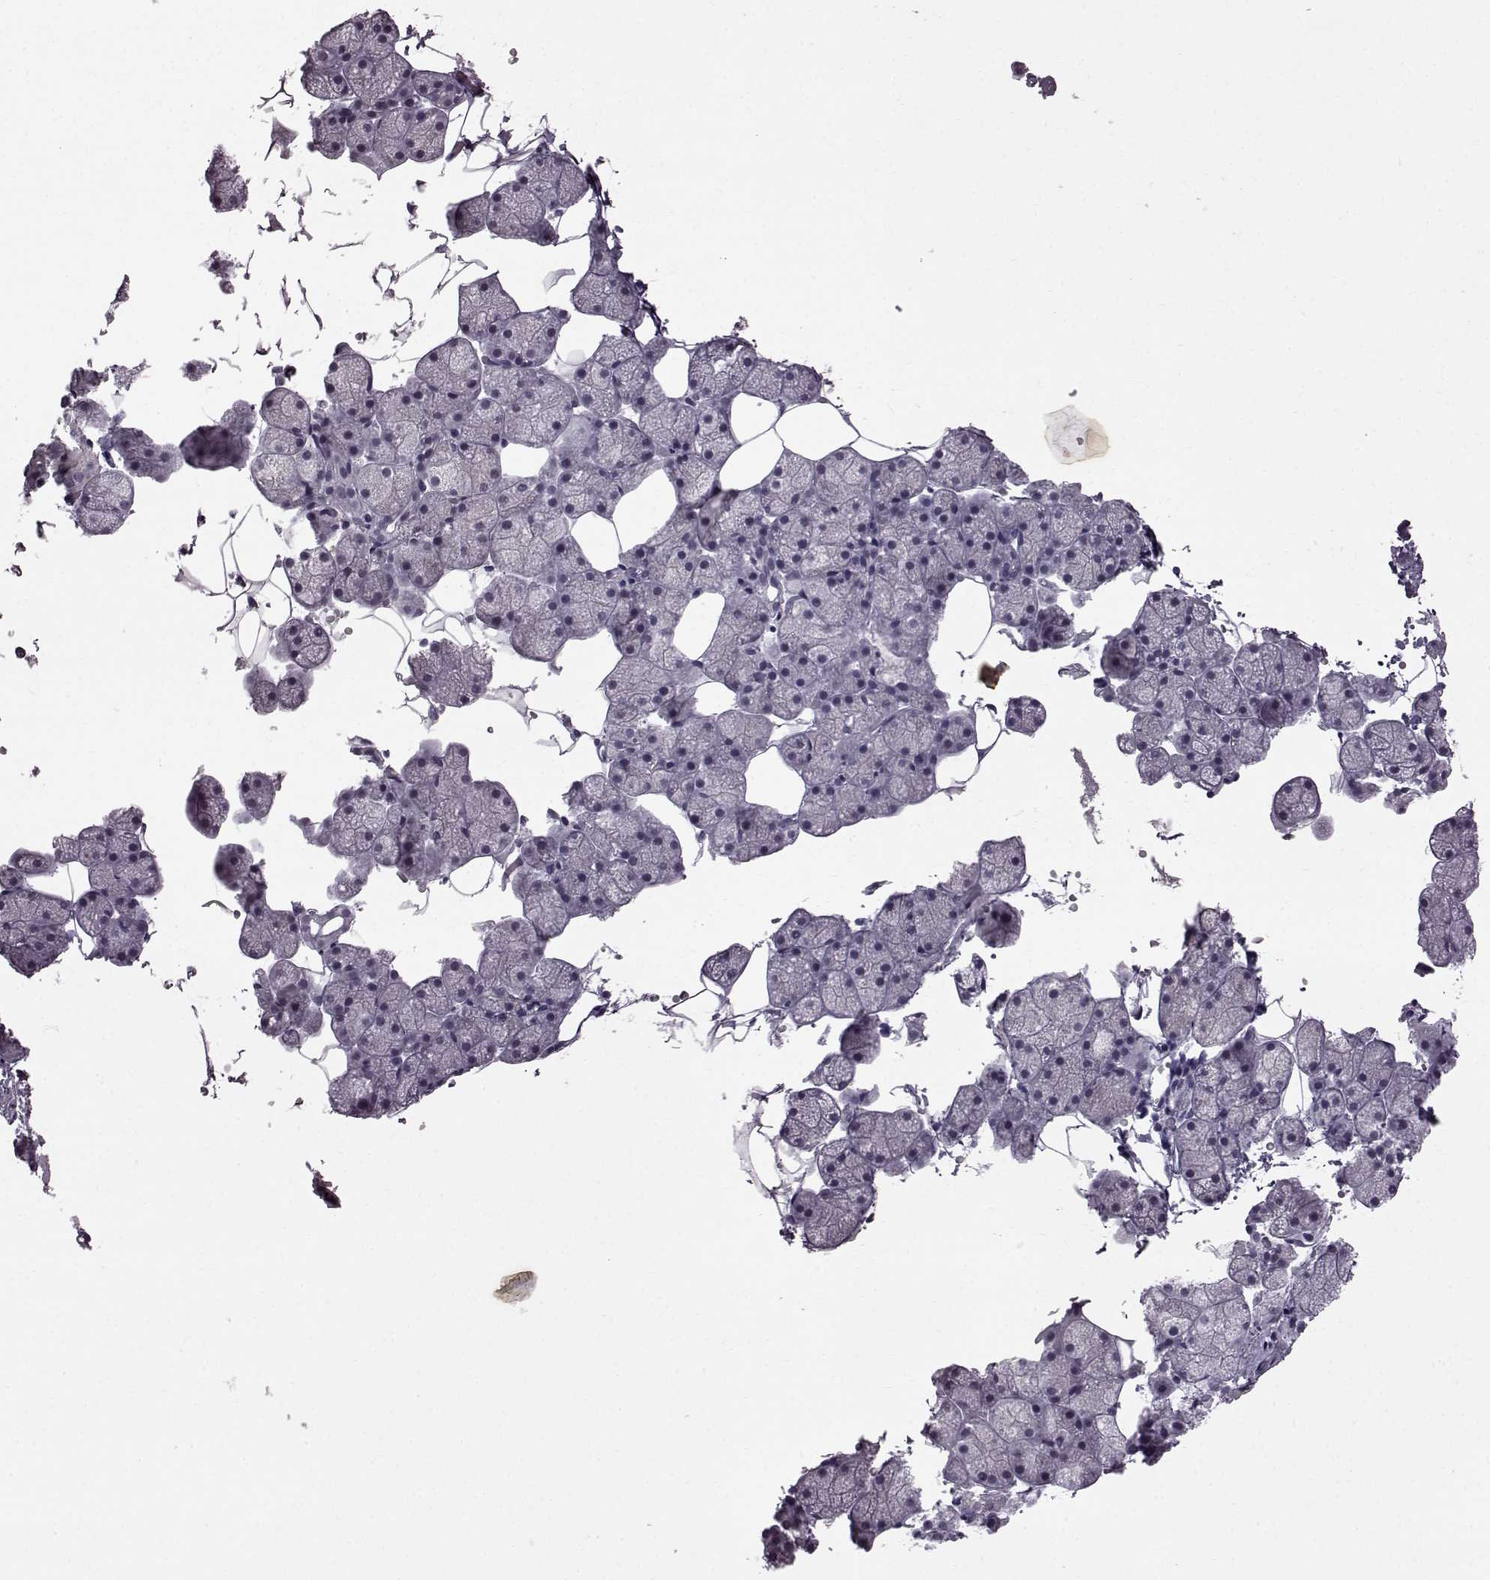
{"staining": {"intensity": "negative", "quantity": "none", "location": "none"}, "tissue": "salivary gland", "cell_type": "Glandular cells", "image_type": "normal", "snomed": [{"axis": "morphology", "description": "Normal tissue, NOS"}, {"axis": "topography", "description": "Salivary gland"}], "caption": "IHC micrograph of unremarkable salivary gland stained for a protein (brown), which shows no positivity in glandular cells.", "gene": "SLC28A2", "patient": {"sex": "male", "age": 38}}